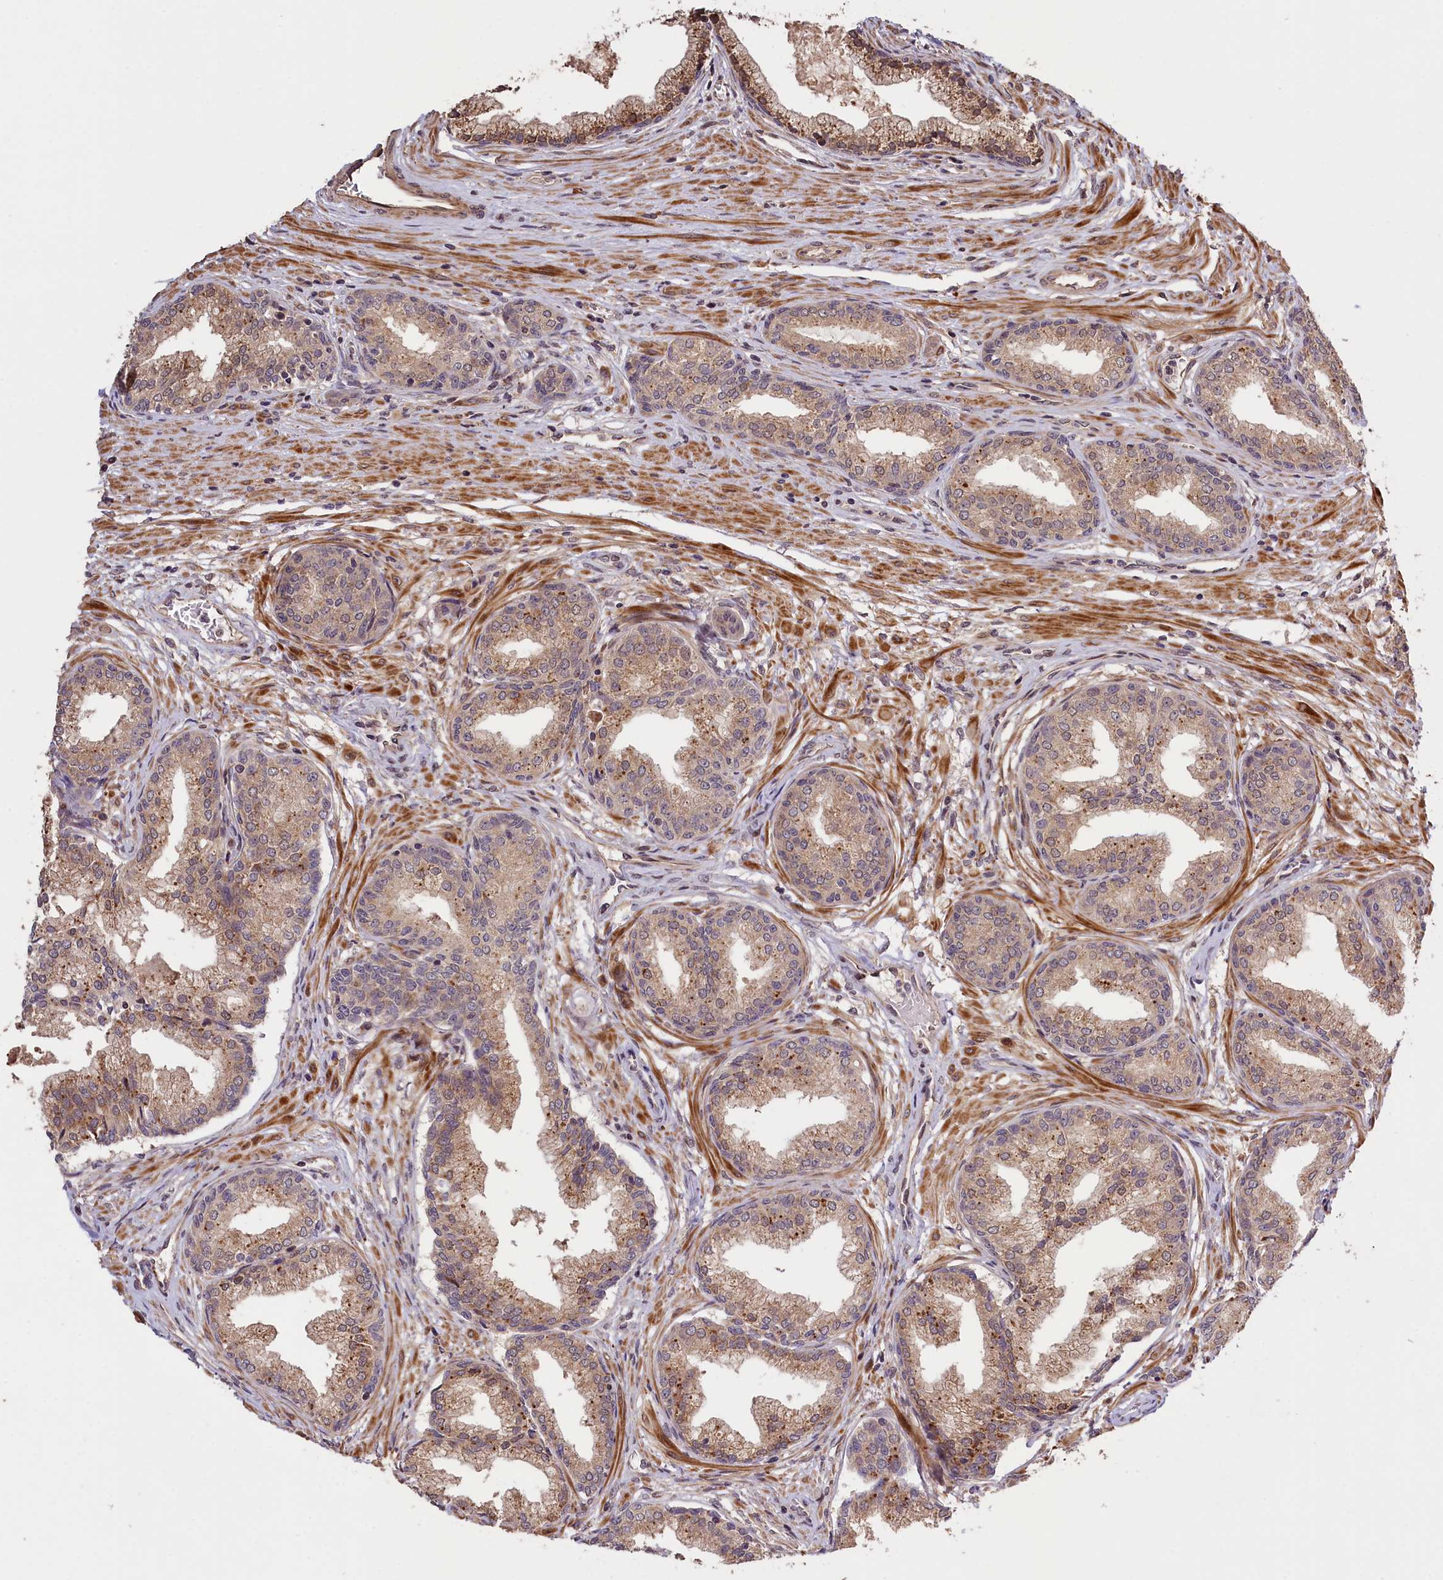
{"staining": {"intensity": "weak", "quantity": ">75%", "location": "cytoplasmic/membranous"}, "tissue": "prostate cancer", "cell_type": "Tumor cells", "image_type": "cancer", "snomed": [{"axis": "morphology", "description": "Adenocarcinoma, High grade"}, {"axis": "topography", "description": "Prostate"}], "caption": "Immunohistochemistry (IHC) image of high-grade adenocarcinoma (prostate) stained for a protein (brown), which demonstrates low levels of weak cytoplasmic/membranous staining in approximately >75% of tumor cells.", "gene": "DNAJB9", "patient": {"sex": "male", "age": 67}}